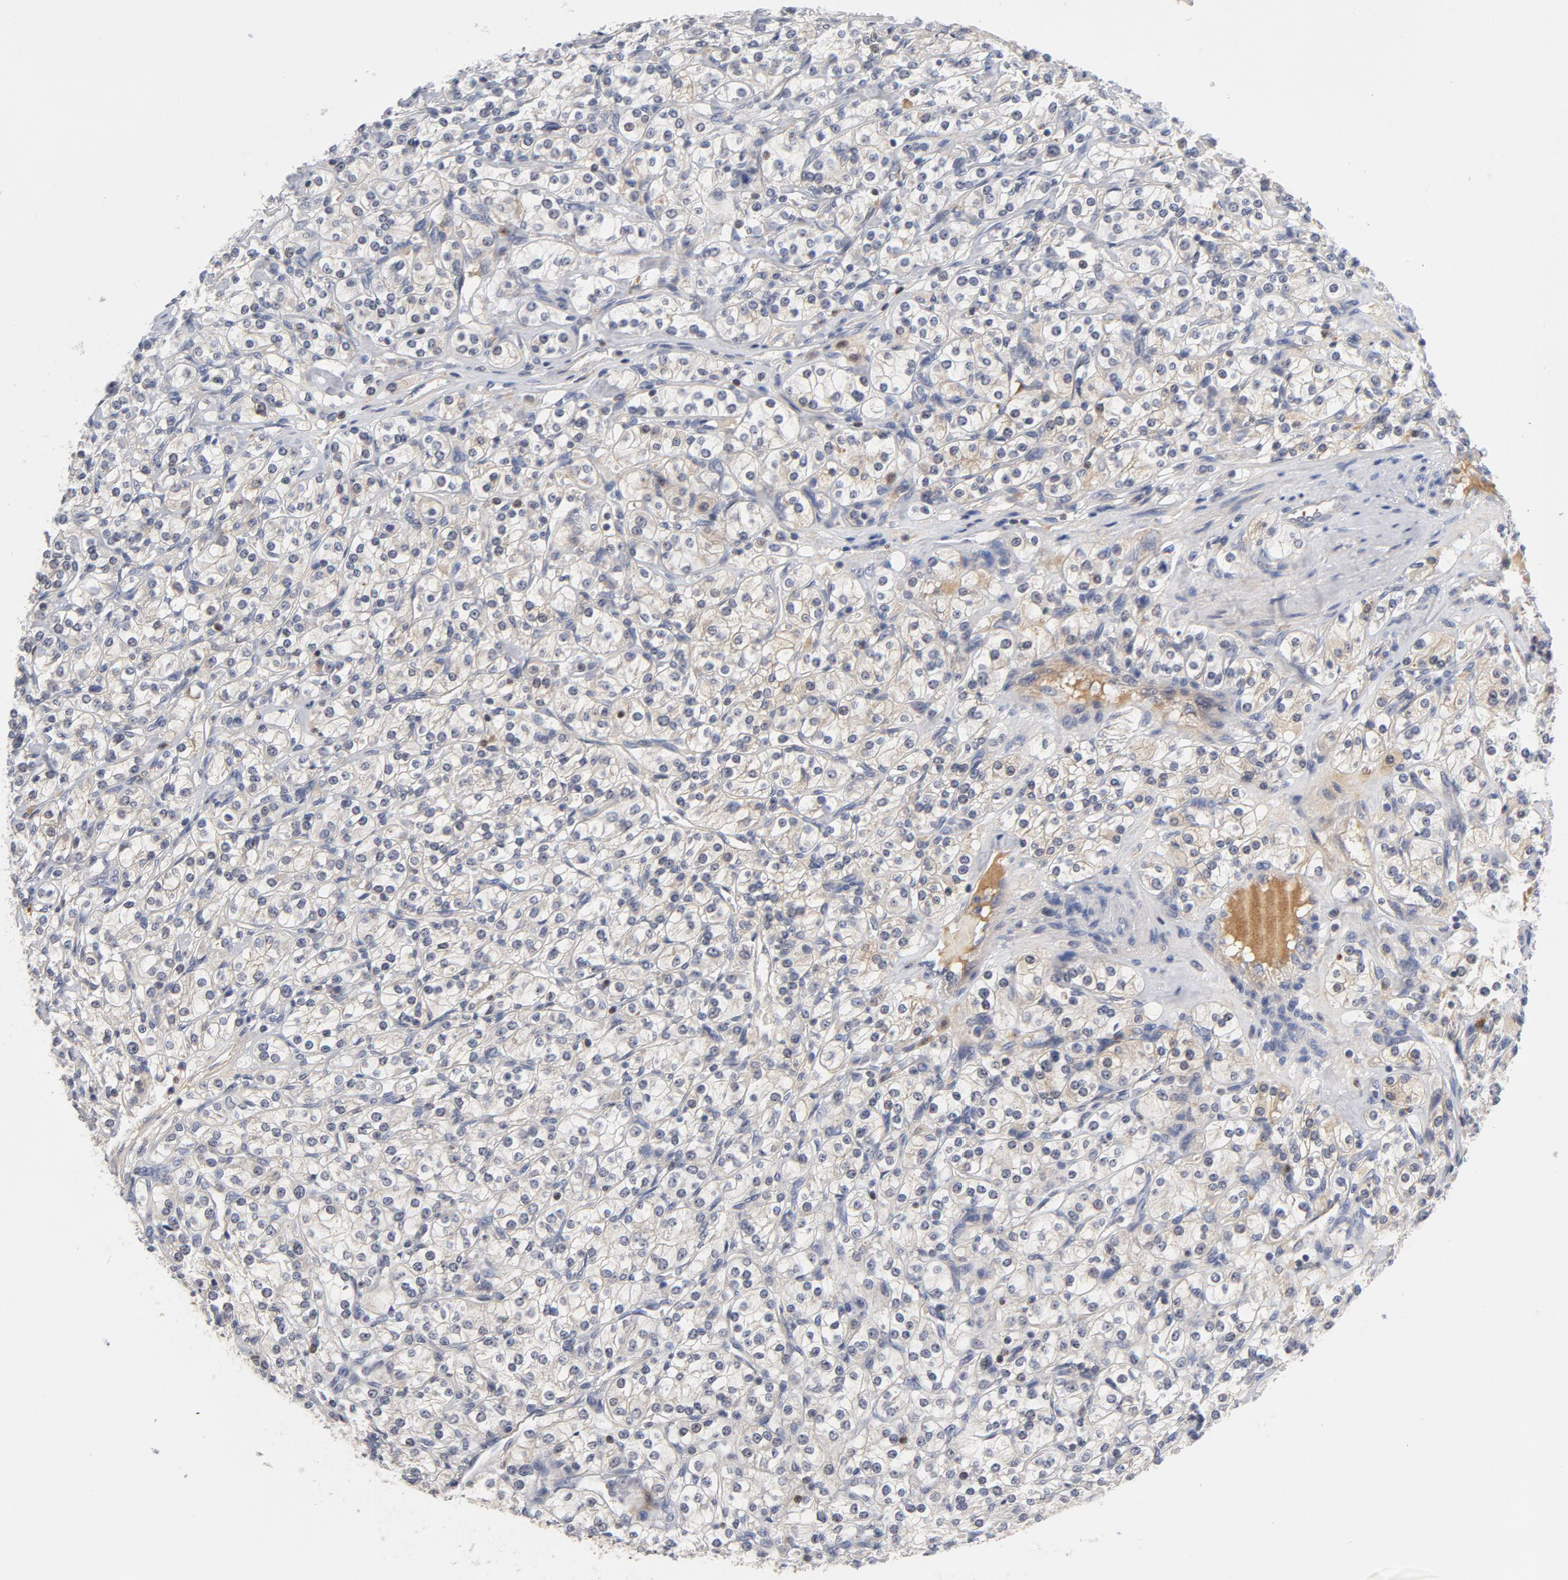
{"staining": {"intensity": "weak", "quantity": ">75%", "location": "cytoplasmic/membranous"}, "tissue": "renal cancer", "cell_type": "Tumor cells", "image_type": "cancer", "snomed": [{"axis": "morphology", "description": "Adenocarcinoma, NOS"}, {"axis": "topography", "description": "Kidney"}], "caption": "Human renal cancer stained for a protein (brown) shows weak cytoplasmic/membranous positive expression in about >75% of tumor cells.", "gene": "TRADD", "patient": {"sex": "male", "age": 77}}